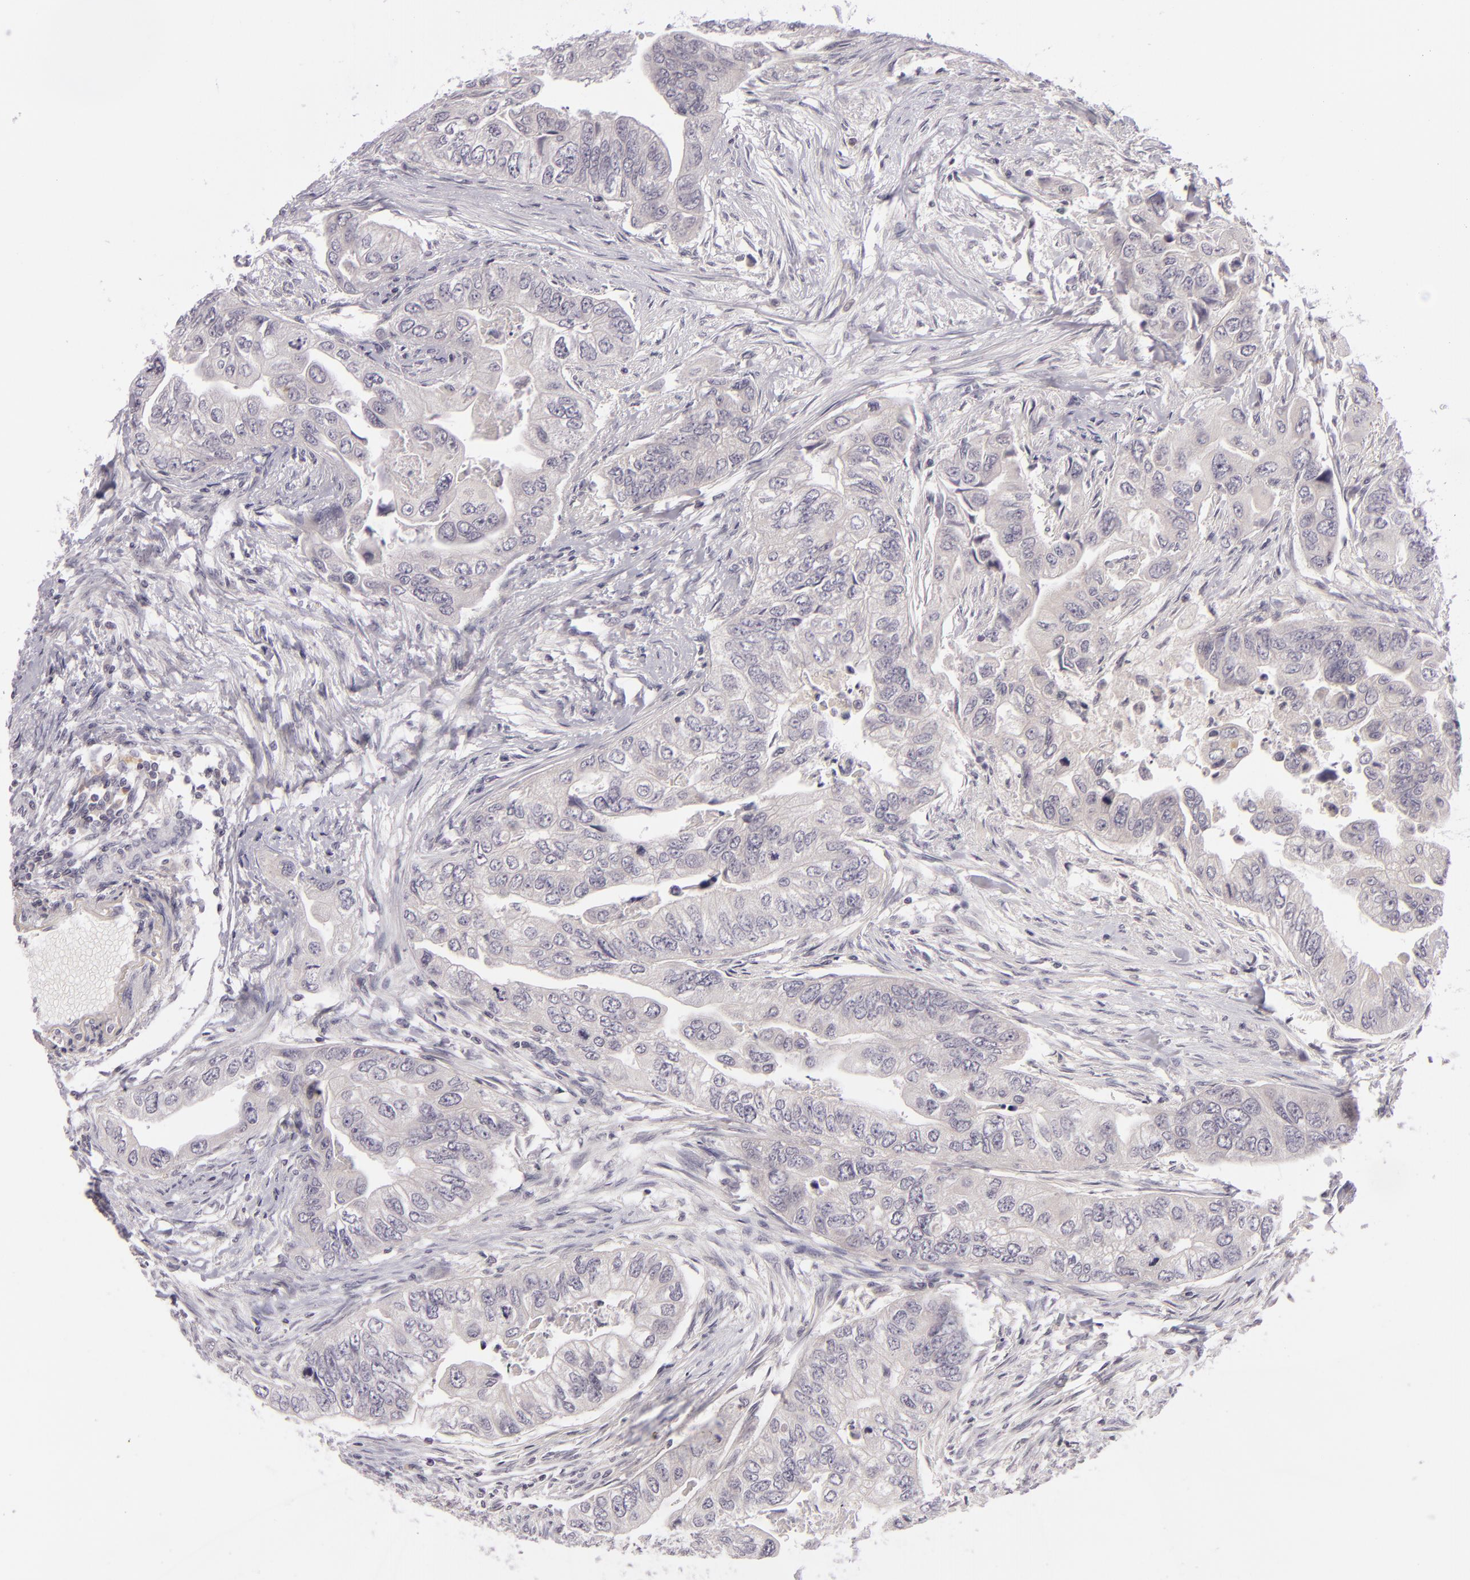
{"staining": {"intensity": "negative", "quantity": "none", "location": "none"}, "tissue": "colorectal cancer", "cell_type": "Tumor cells", "image_type": "cancer", "snomed": [{"axis": "morphology", "description": "Adenocarcinoma, NOS"}, {"axis": "topography", "description": "Colon"}], "caption": "This histopathology image is of colorectal adenocarcinoma stained with immunohistochemistry (IHC) to label a protein in brown with the nuclei are counter-stained blue. There is no staining in tumor cells.", "gene": "DAG1", "patient": {"sex": "female", "age": 11}}